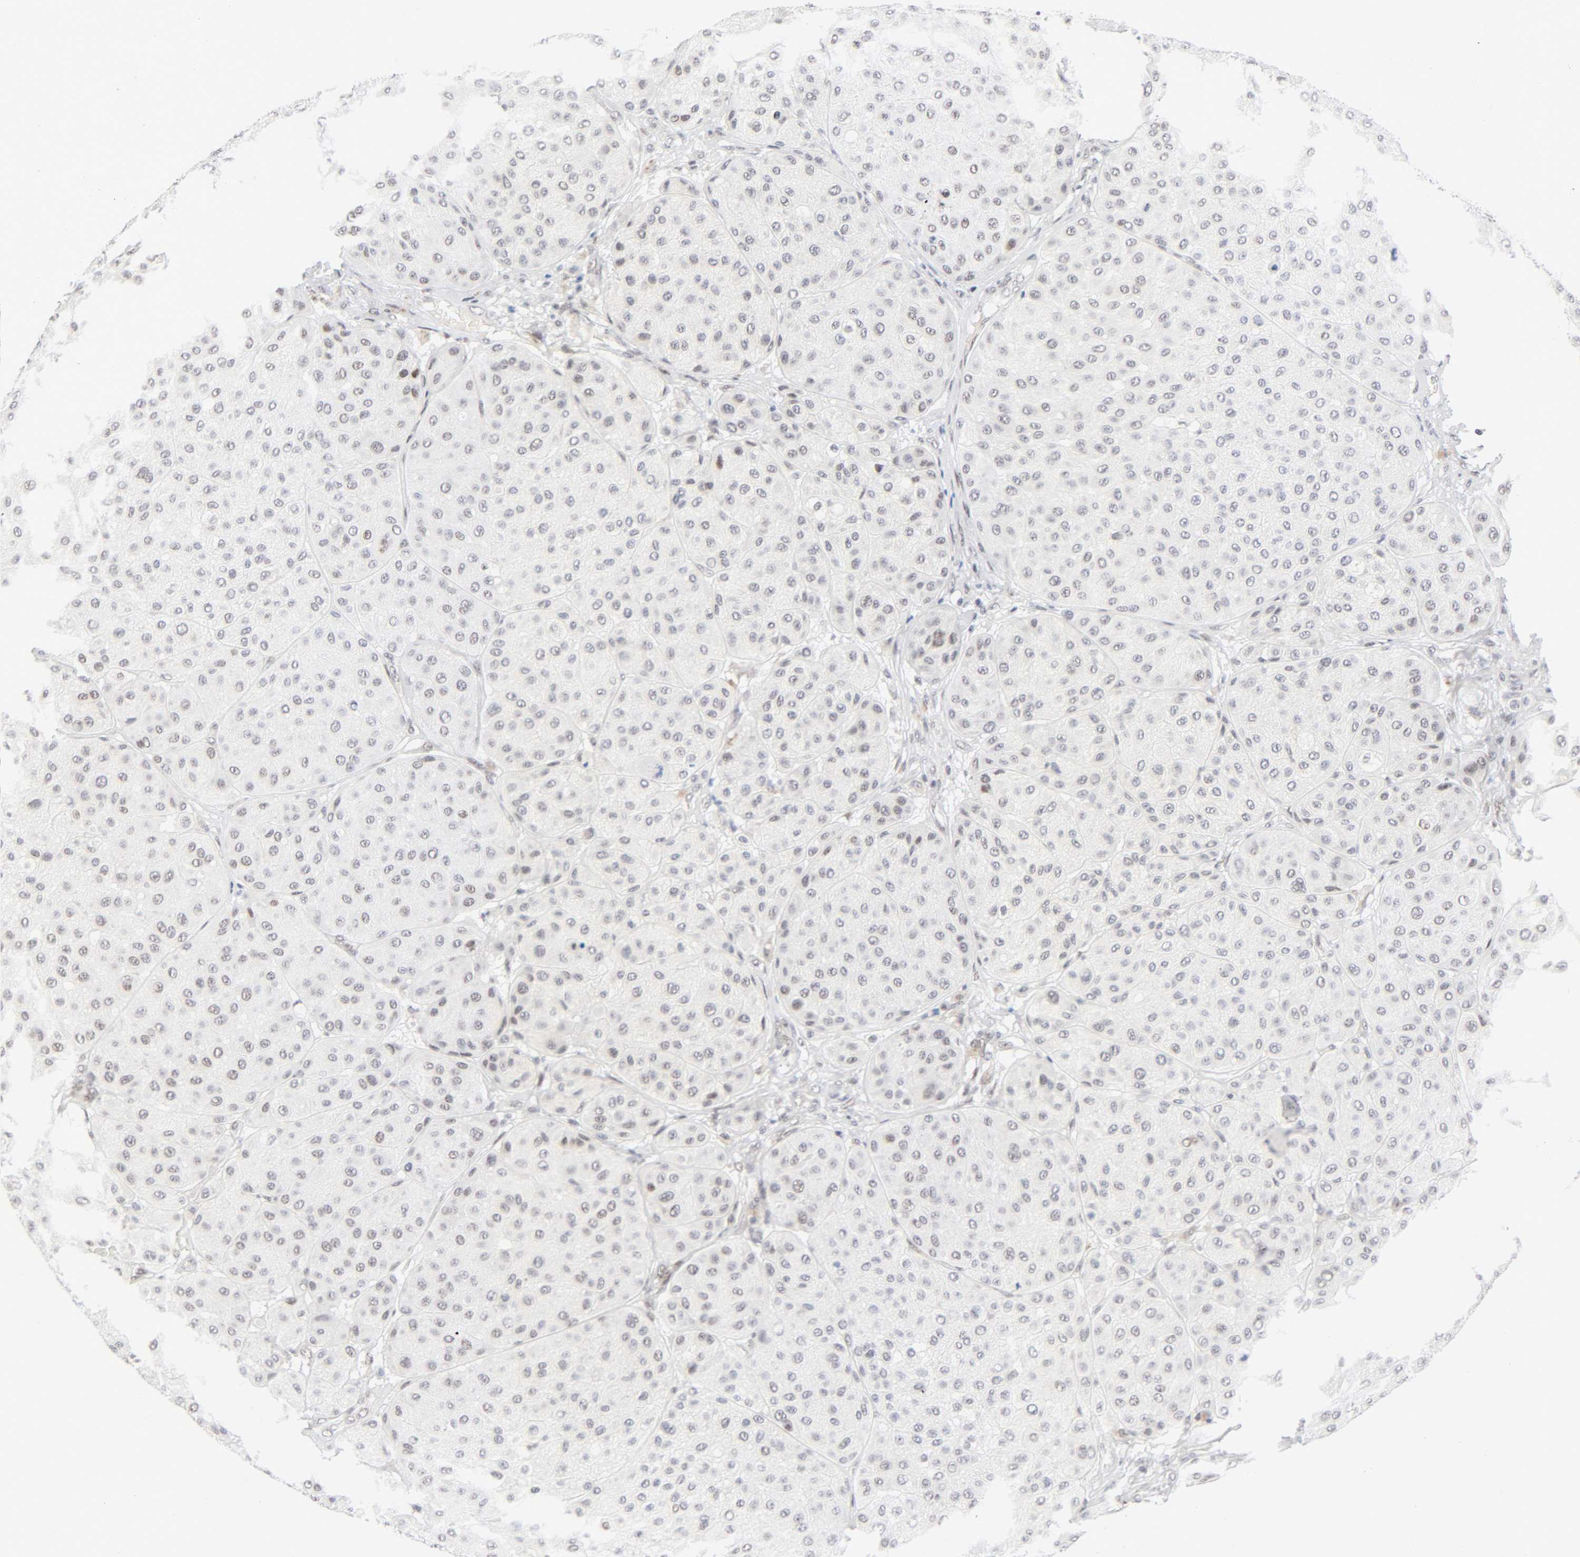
{"staining": {"intensity": "weak", "quantity": ">75%", "location": "nuclear"}, "tissue": "melanoma", "cell_type": "Tumor cells", "image_type": "cancer", "snomed": [{"axis": "morphology", "description": "Normal tissue, NOS"}, {"axis": "morphology", "description": "Malignant melanoma, Metastatic site"}, {"axis": "topography", "description": "Skin"}], "caption": "The immunohistochemical stain highlights weak nuclear expression in tumor cells of melanoma tissue. (IHC, brightfield microscopy, high magnification).", "gene": "DIDO1", "patient": {"sex": "male", "age": 41}}